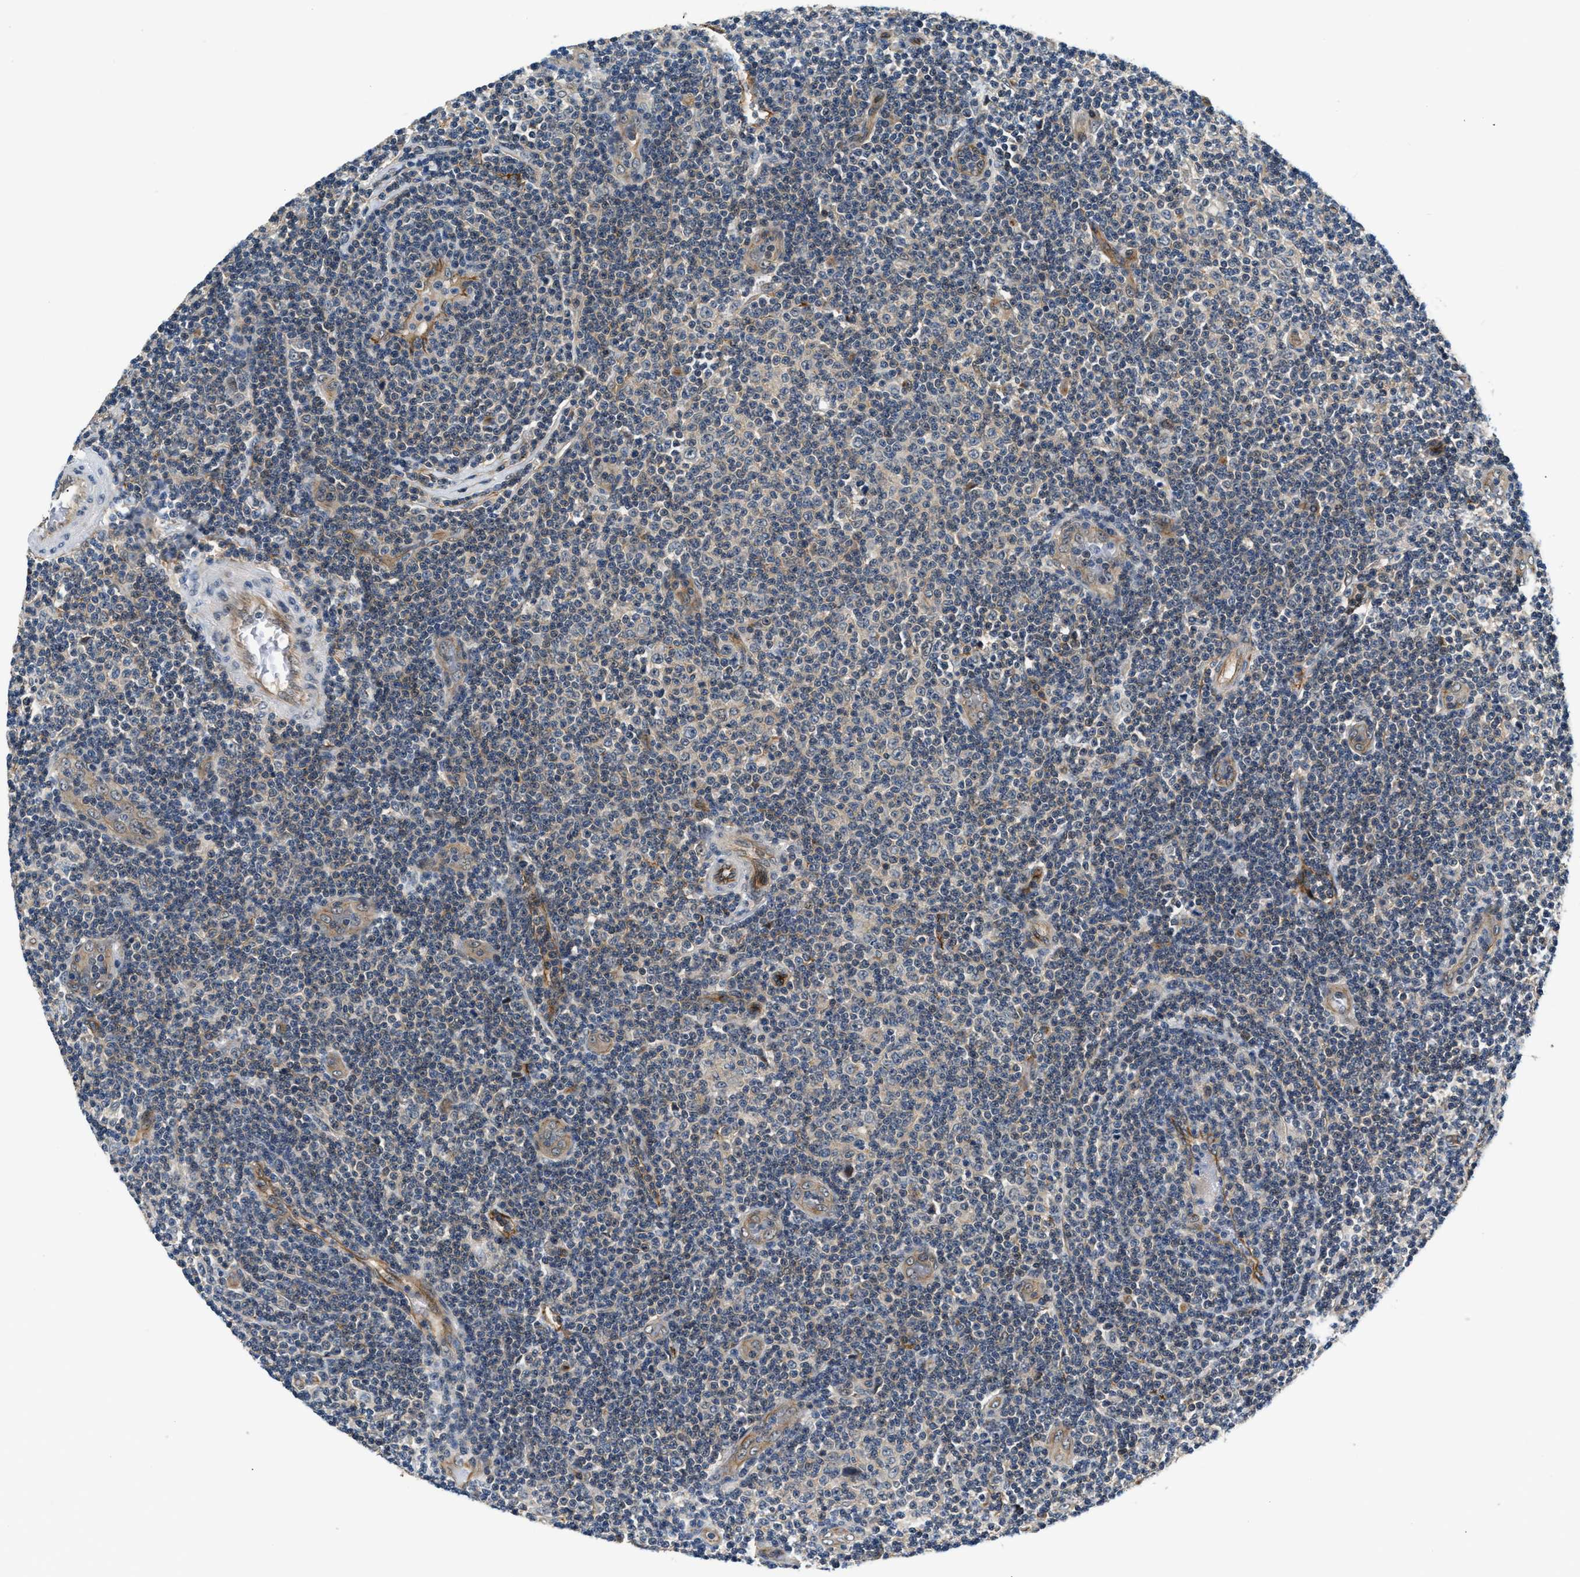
{"staining": {"intensity": "negative", "quantity": "none", "location": "none"}, "tissue": "lymphoma", "cell_type": "Tumor cells", "image_type": "cancer", "snomed": [{"axis": "morphology", "description": "Malignant lymphoma, non-Hodgkin's type, Low grade"}, {"axis": "topography", "description": "Lymph node"}], "caption": "Image shows no protein expression in tumor cells of low-grade malignant lymphoma, non-Hodgkin's type tissue.", "gene": "COPS2", "patient": {"sex": "male", "age": 83}}